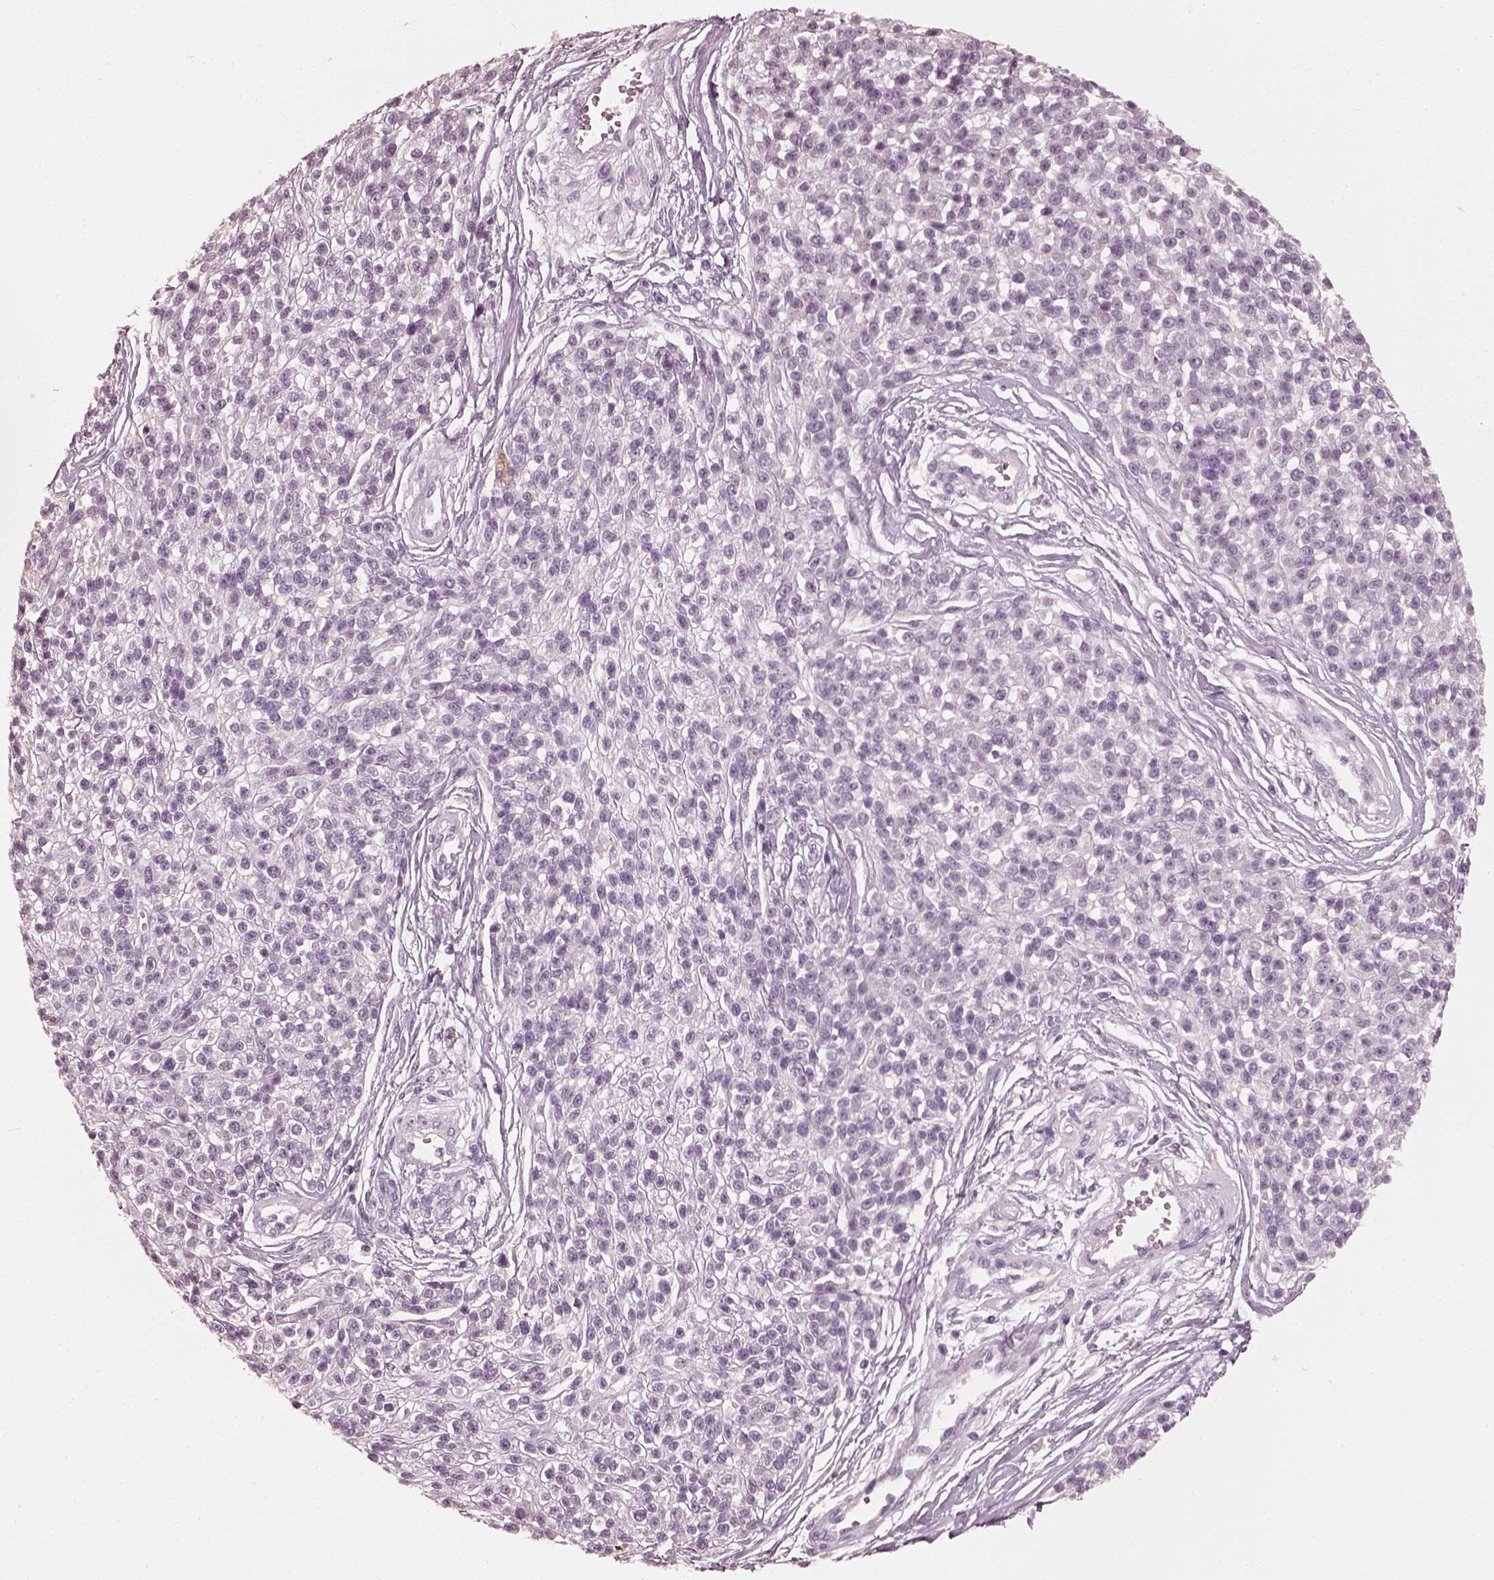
{"staining": {"intensity": "negative", "quantity": "none", "location": "none"}, "tissue": "melanoma", "cell_type": "Tumor cells", "image_type": "cancer", "snomed": [{"axis": "morphology", "description": "Malignant melanoma, NOS"}, {"axis": "topography", "description": "Skin"}, {"axis": "topography", "description": "Skin of trunk"}], "caption": "High power microscopy image of an immunohistochemistry photomicrograph of malignant melanoma, revealing no significant positivity in tumor cells. (IHC, brightfield microscopy, high magnification).", "gene": "RS1", "patient": {"sex": "male", "age": 74}}